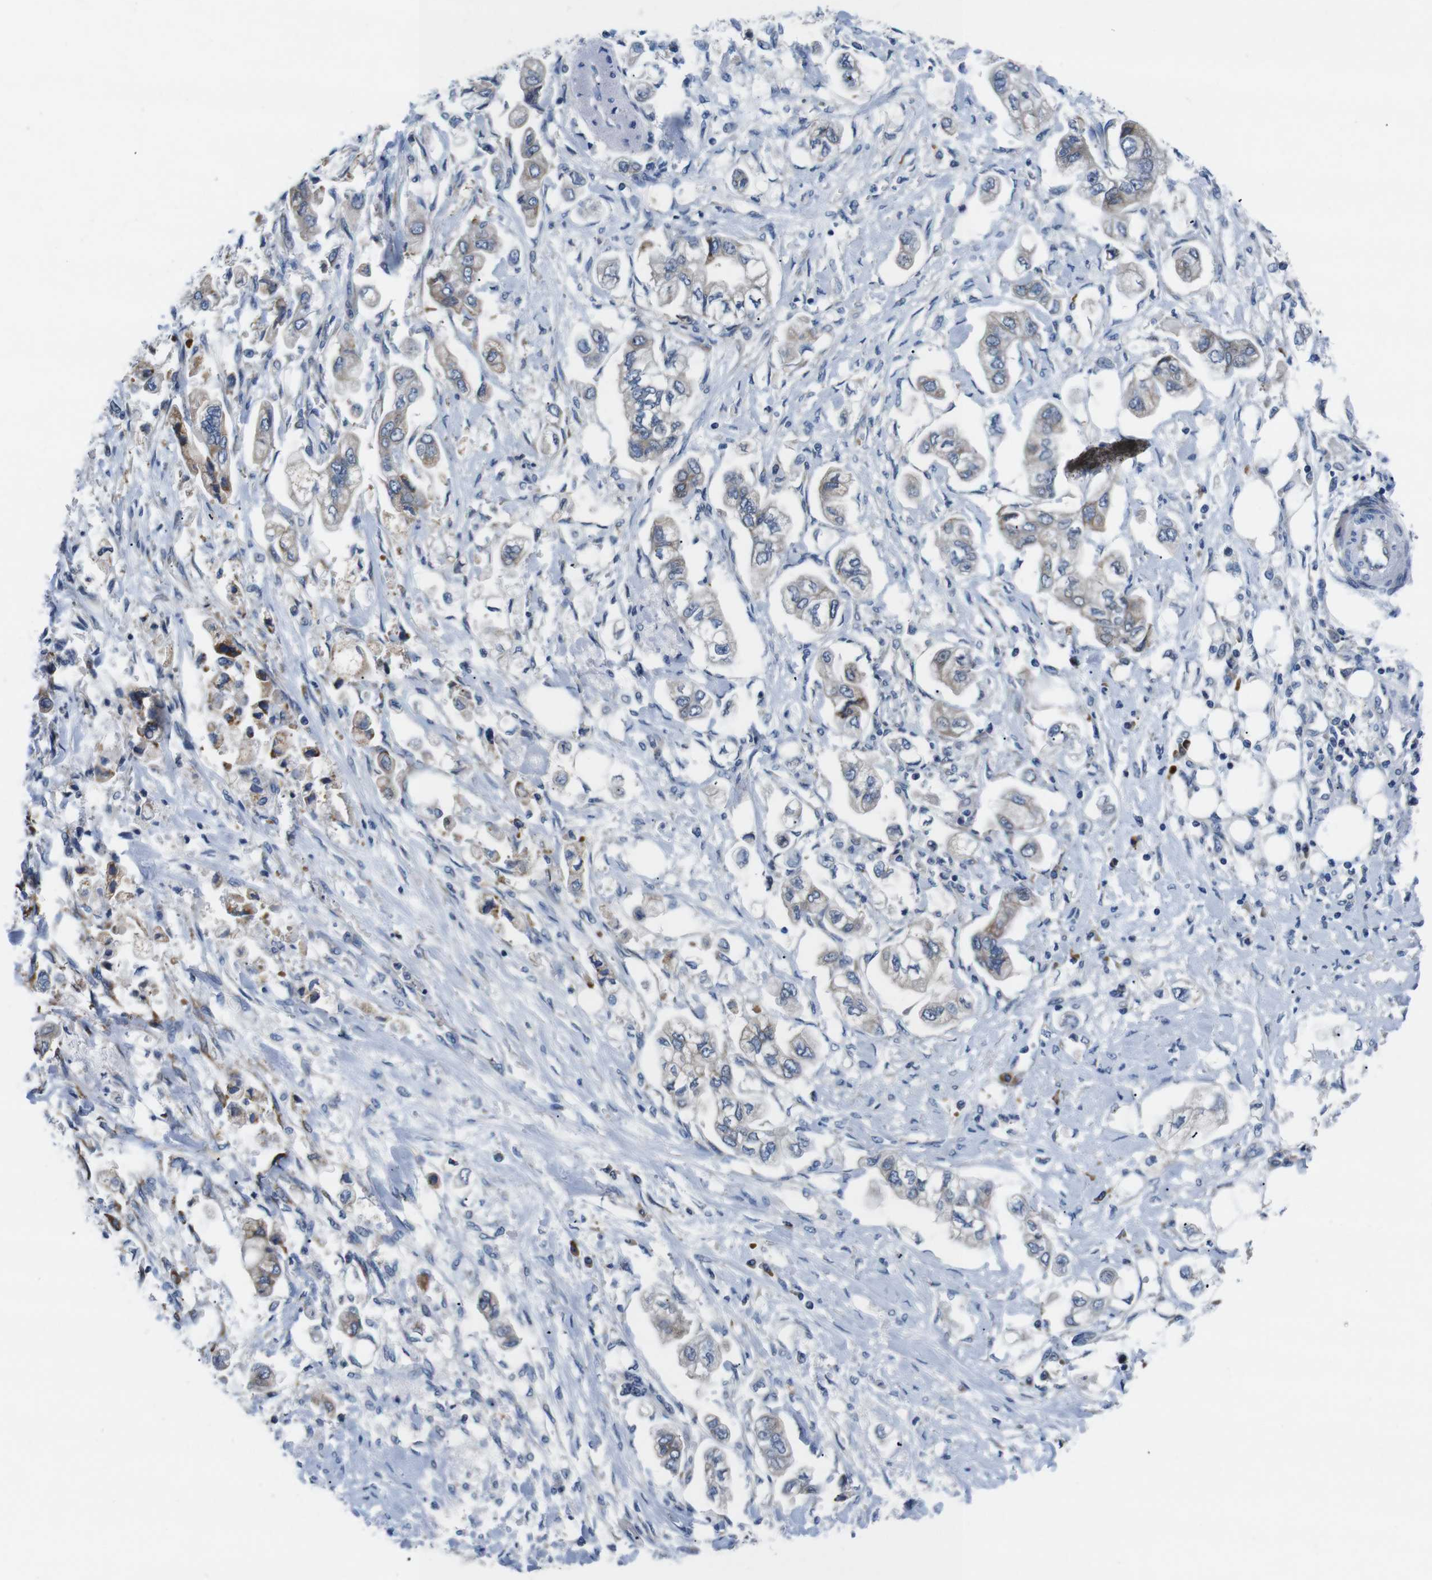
{"staining": {"intensity": "moderate", "quantity": "25%-75%", "location": "cytoplasmic/membranous"}, "tissue": "stomach cancer", "cell_type": "Tumor cells", "image_type": "cancer", "snomed": [{"axis": "morphology", "description": "Adenocarcinoma, NOS"}, {"axis": "topography", "description": "Stomach"}], "caption": "Immunohistochemical staining of human stomach cancer (adenocarcinoma) shows moderate cytoplasmic/membranous protein expression in about 25%-75% of tumor cells.", "gene": "JAK1", "patient": {"sex": "male", "age": 62}}